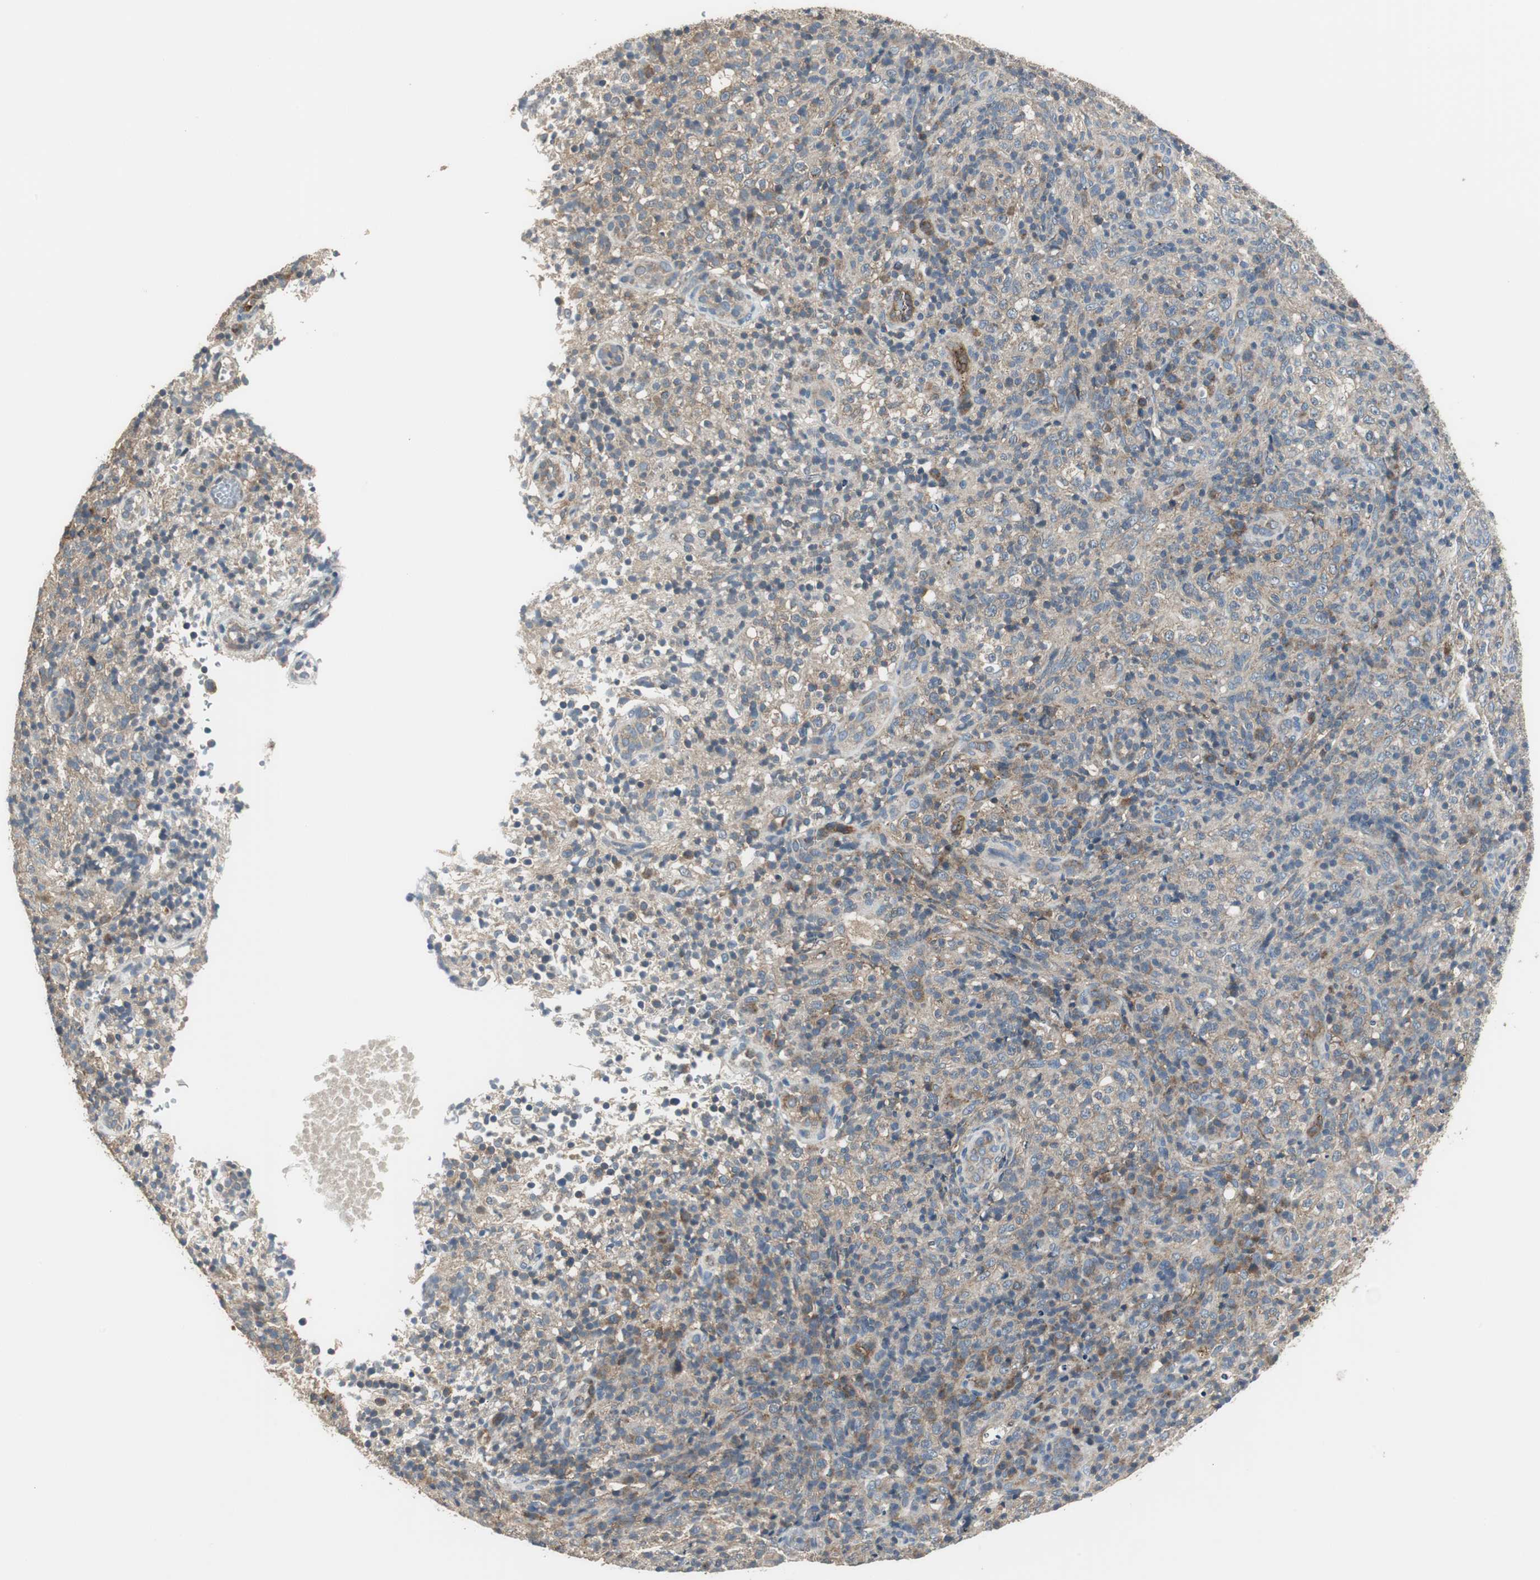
{"staining": {"intensity": "weak", "quantity": ">75%", "location": "cytoplasmic/membranous"}, "tissue": "lymphoma", "cell_type": "Tumor cells", "image_type": "cancer", "snomed": [{"axis": "morphology", "description": "Malignant lymphoma, non-Hodgkin's type, High grade"}, {"axis": "topography", "description": "Lymph node"}], "caption": "Protein expression analysis of human lymphoma reveals weak cytoplasmic/membranous positivity in approximately >75% of tumor cells.", "gene": "MSTO1", "patient": {"sex": "female", "age": 76}}